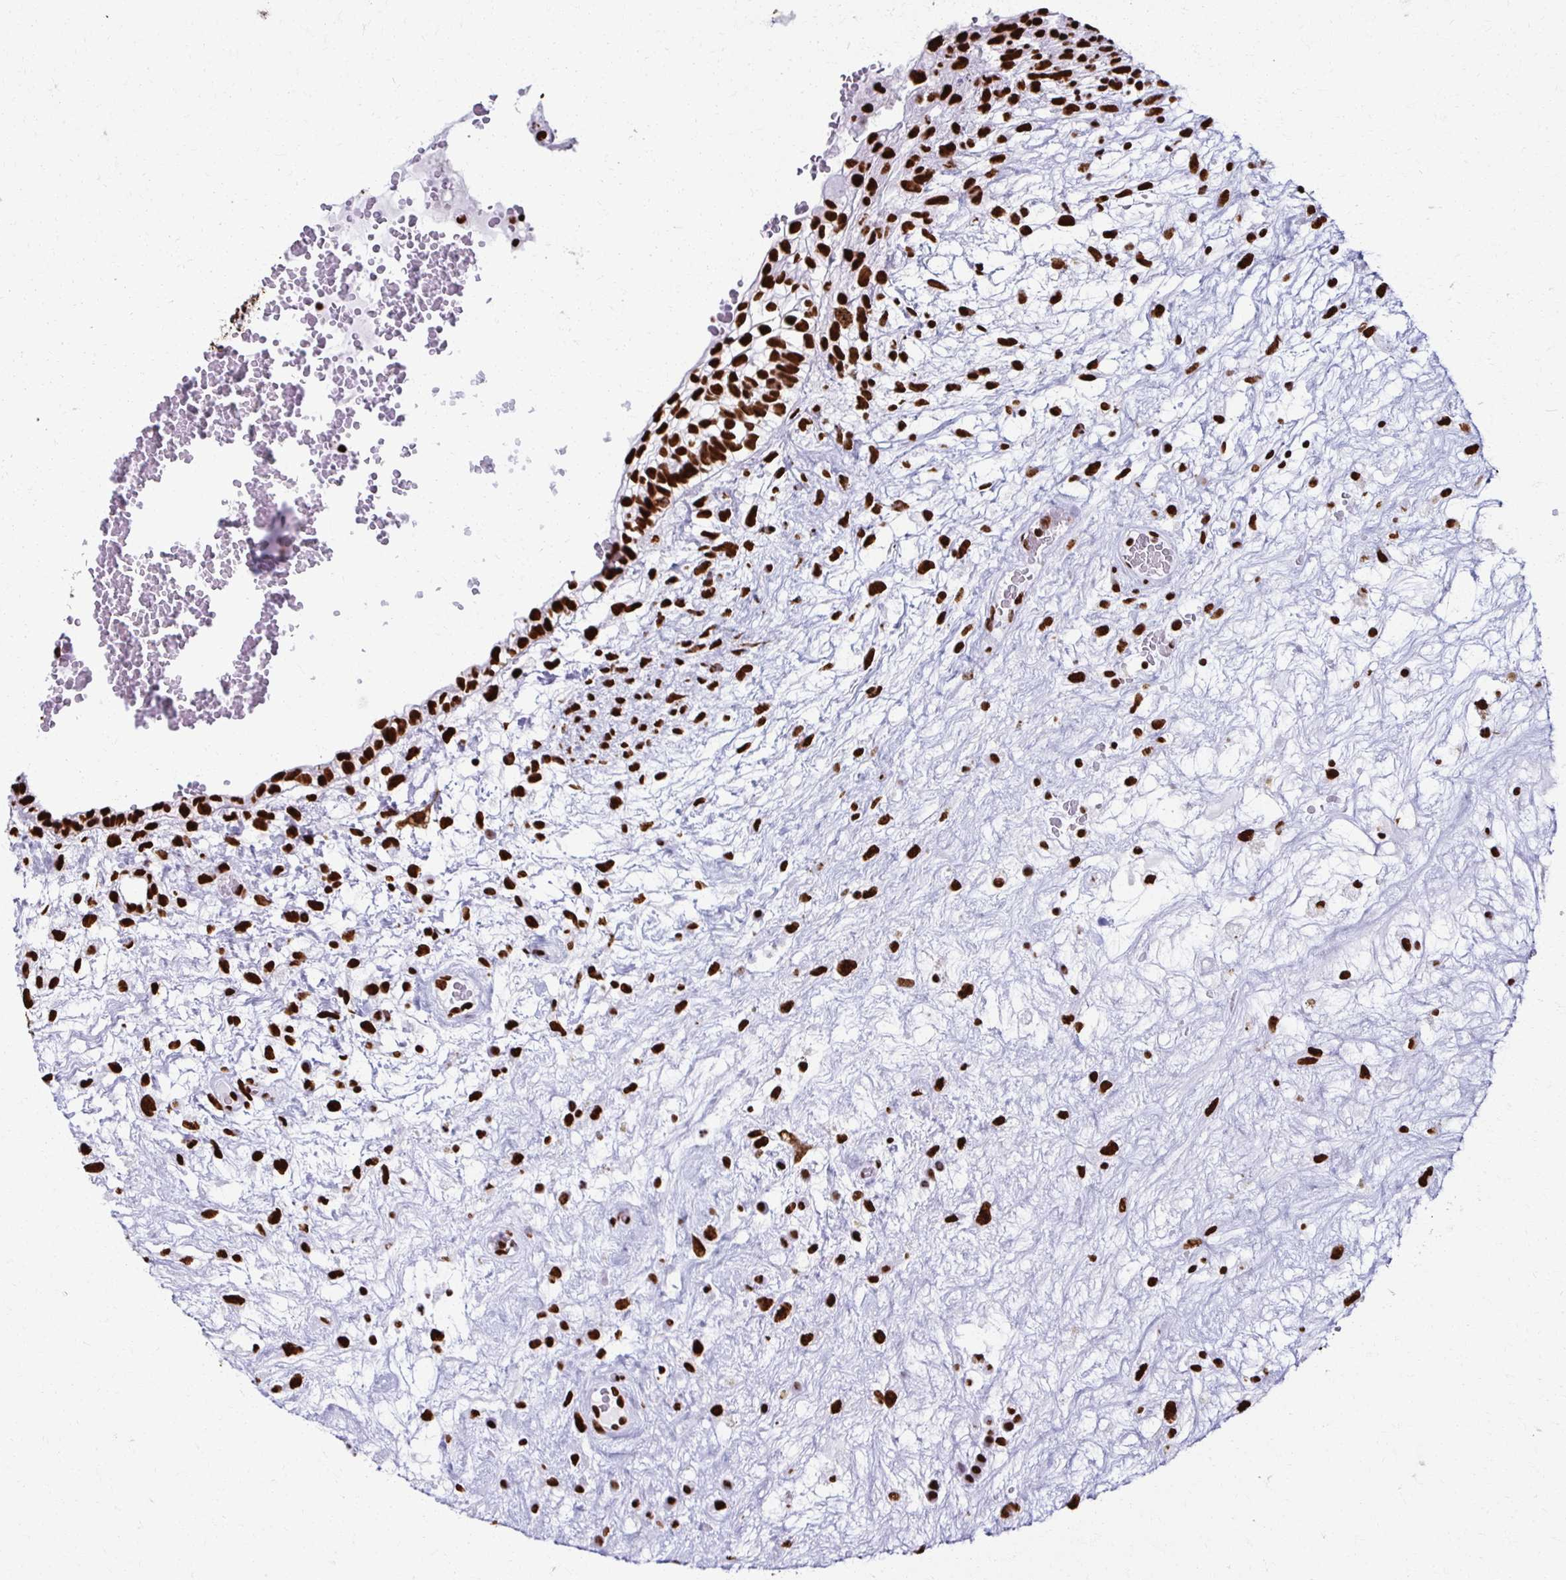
{"staining": {"intensity": "strong", "quantity": ">75%", "location": "nuclear"}, "tissue": "testis cancer", "cell_type": "Tumor cells", "image_type": "cancer", "snomed": [{"axis": "morphology", "description": "Normal tissue, NOS"}, {"axis": "morphology", "description": "Carcinoma, Embryonal, NOS"}, {"axis": "topography", "description": "Testis"}], "caption": "Immunohistochemistry (IHC) image of neoplastic tissue: testis embryonal carcinoma stained using immunohistochemistry exhibits high levels of strong protein expression localized specifically in the nuclear of tumor cells, appearing as a nuclear brown color.", "gene": "NONO", "patient": {"sex": "male", "age": 32}}